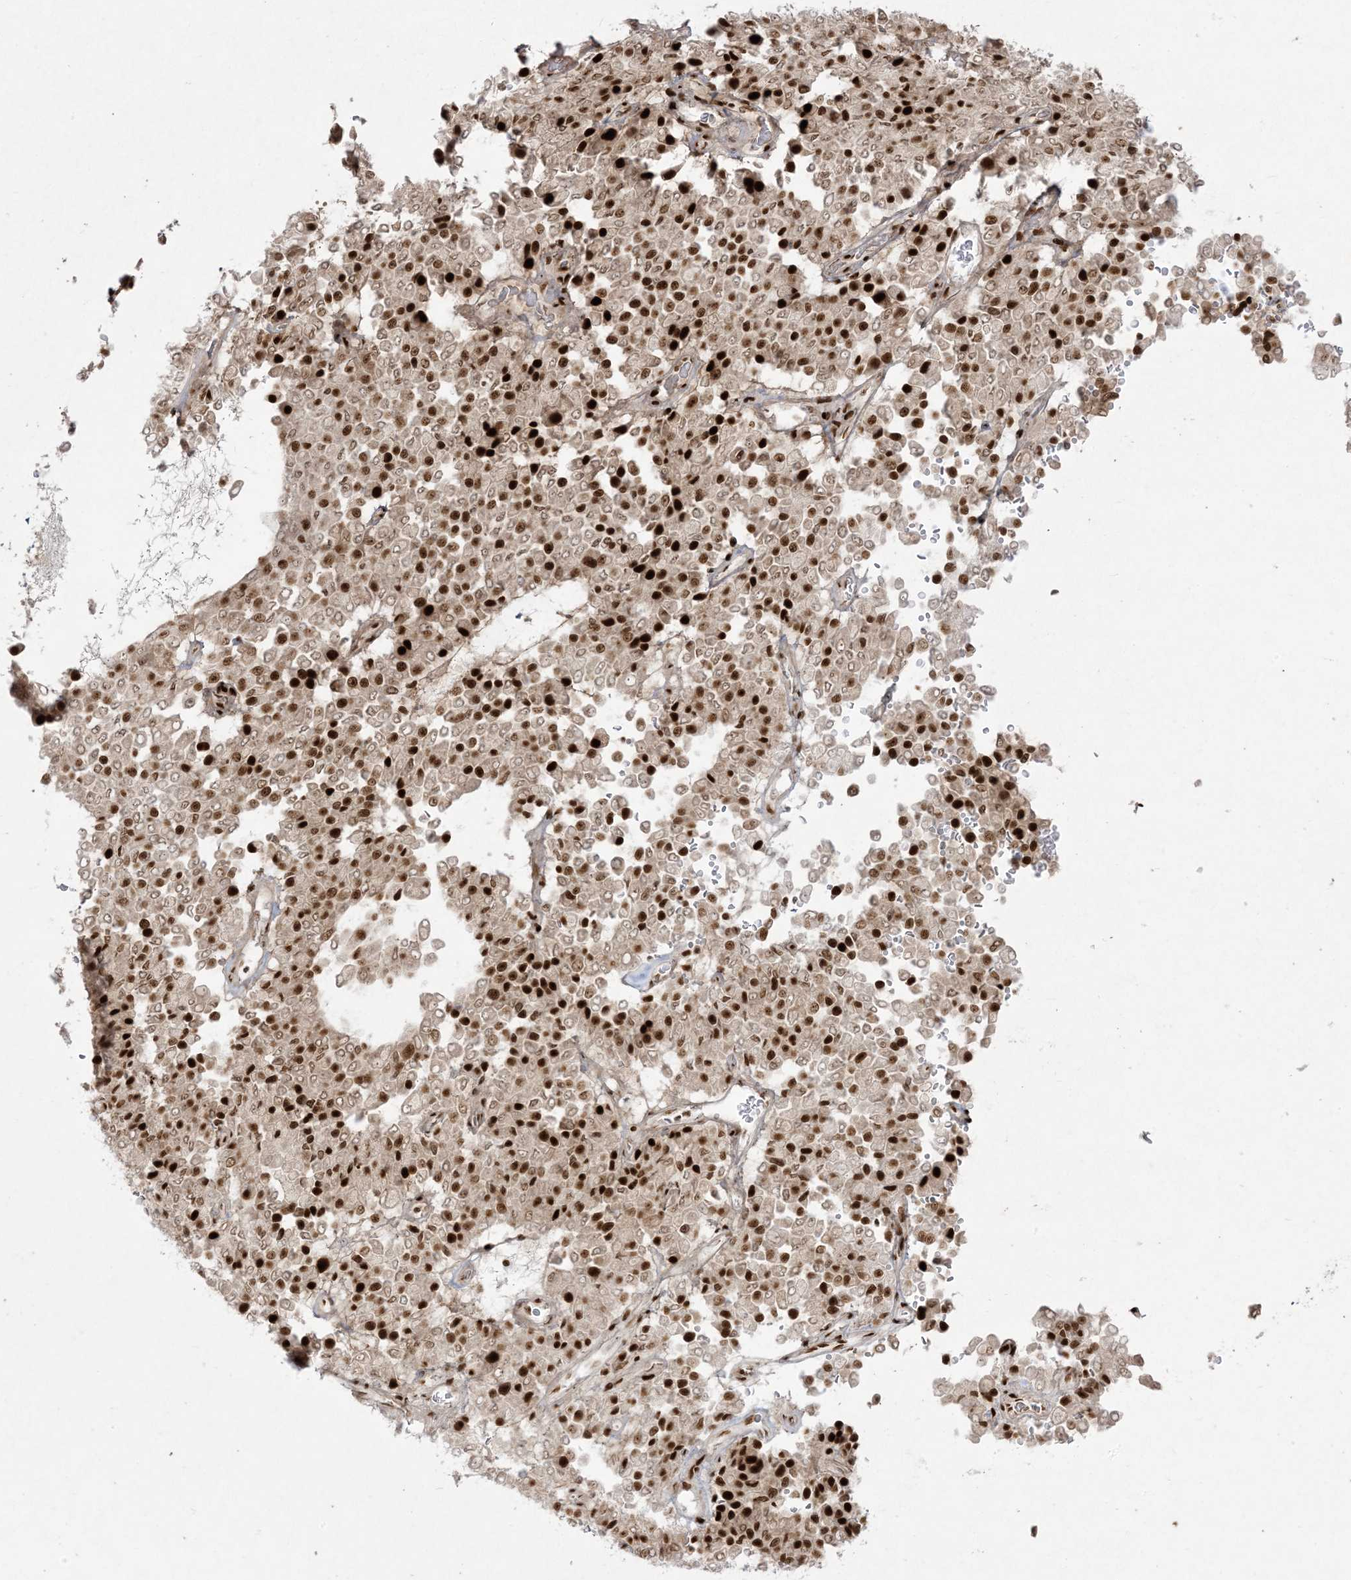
{"staining": {"intensity": "strong", "quantity": ">75%", "location": "nuclear"}, "tissue": "pancreatic cancer", "cell_type": "Tumor cells", "image_type": "cancer", "snomed": [{"axis": "morphology", "description": "Adenocarcinoma, NOS"}, {"axis": "topography", "description": "Pancreas"}], "caption": "IHC of human pancreatic adenocarcinoma reveals high levels of strong nuclear expression in approximately >75% of tumor cells.", "gene": "RBM10", "patient": {"sex": "male", "age": 65}}